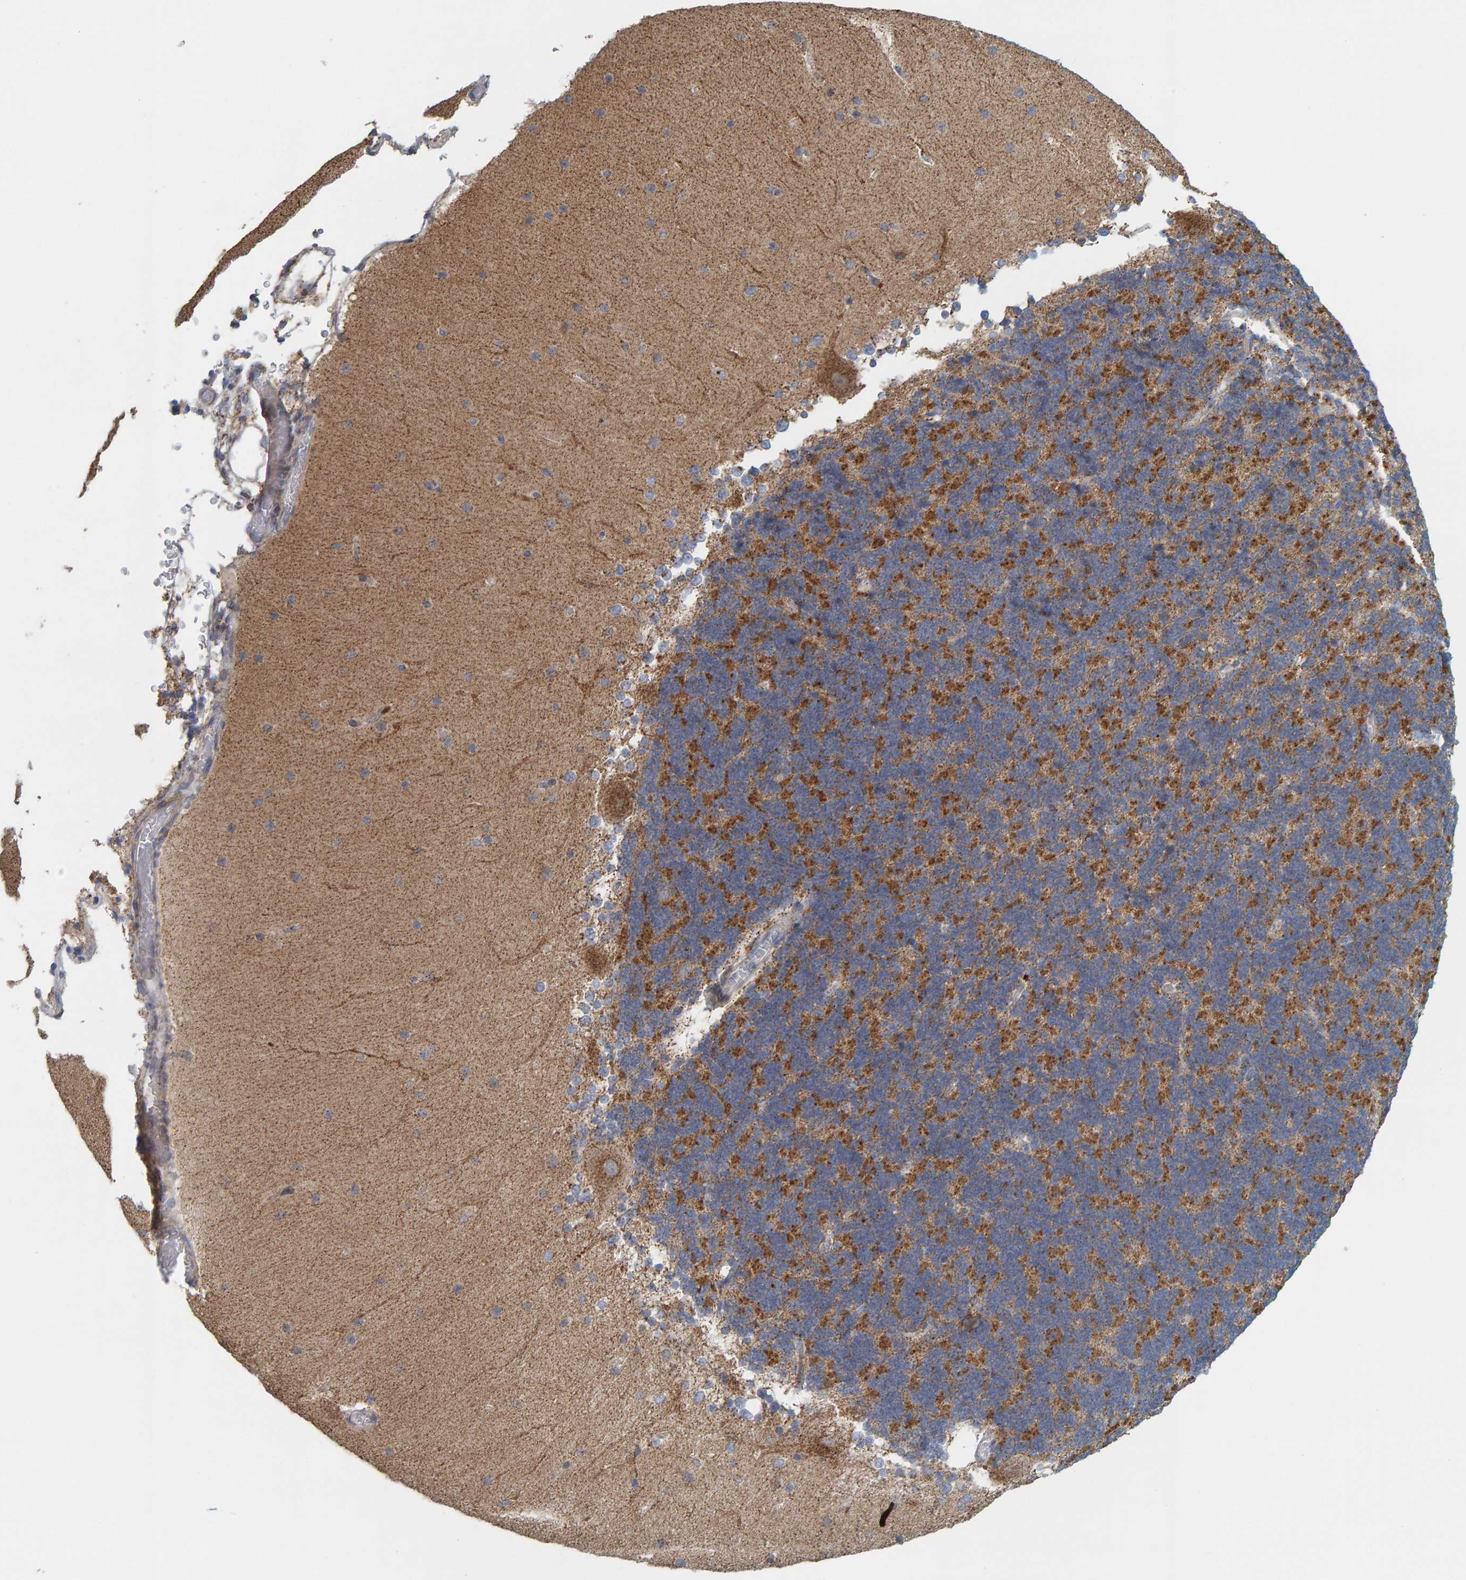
{"staining": {"intensity": "moderate", "quantity": ">75%", "location": "cytoplasmic/membranous"}, "tissue": "cerebellum", "cell_type": "Cells in granular layer", "image_type": "normal", "snomed": [{"axis": "morphology", "description": "Normal tissue, NOS"}, {"axis": "topography", "description": "Cerebellum"}], "caption": "Protein positivity by immunohistochemistry (IHC) displays moderate cytoplasmic/membranous expression in about >75% of cells in granular layer in benign cerebellum.", "gene": "B9D1", "patient": {"sex": "female", "age": 19}}